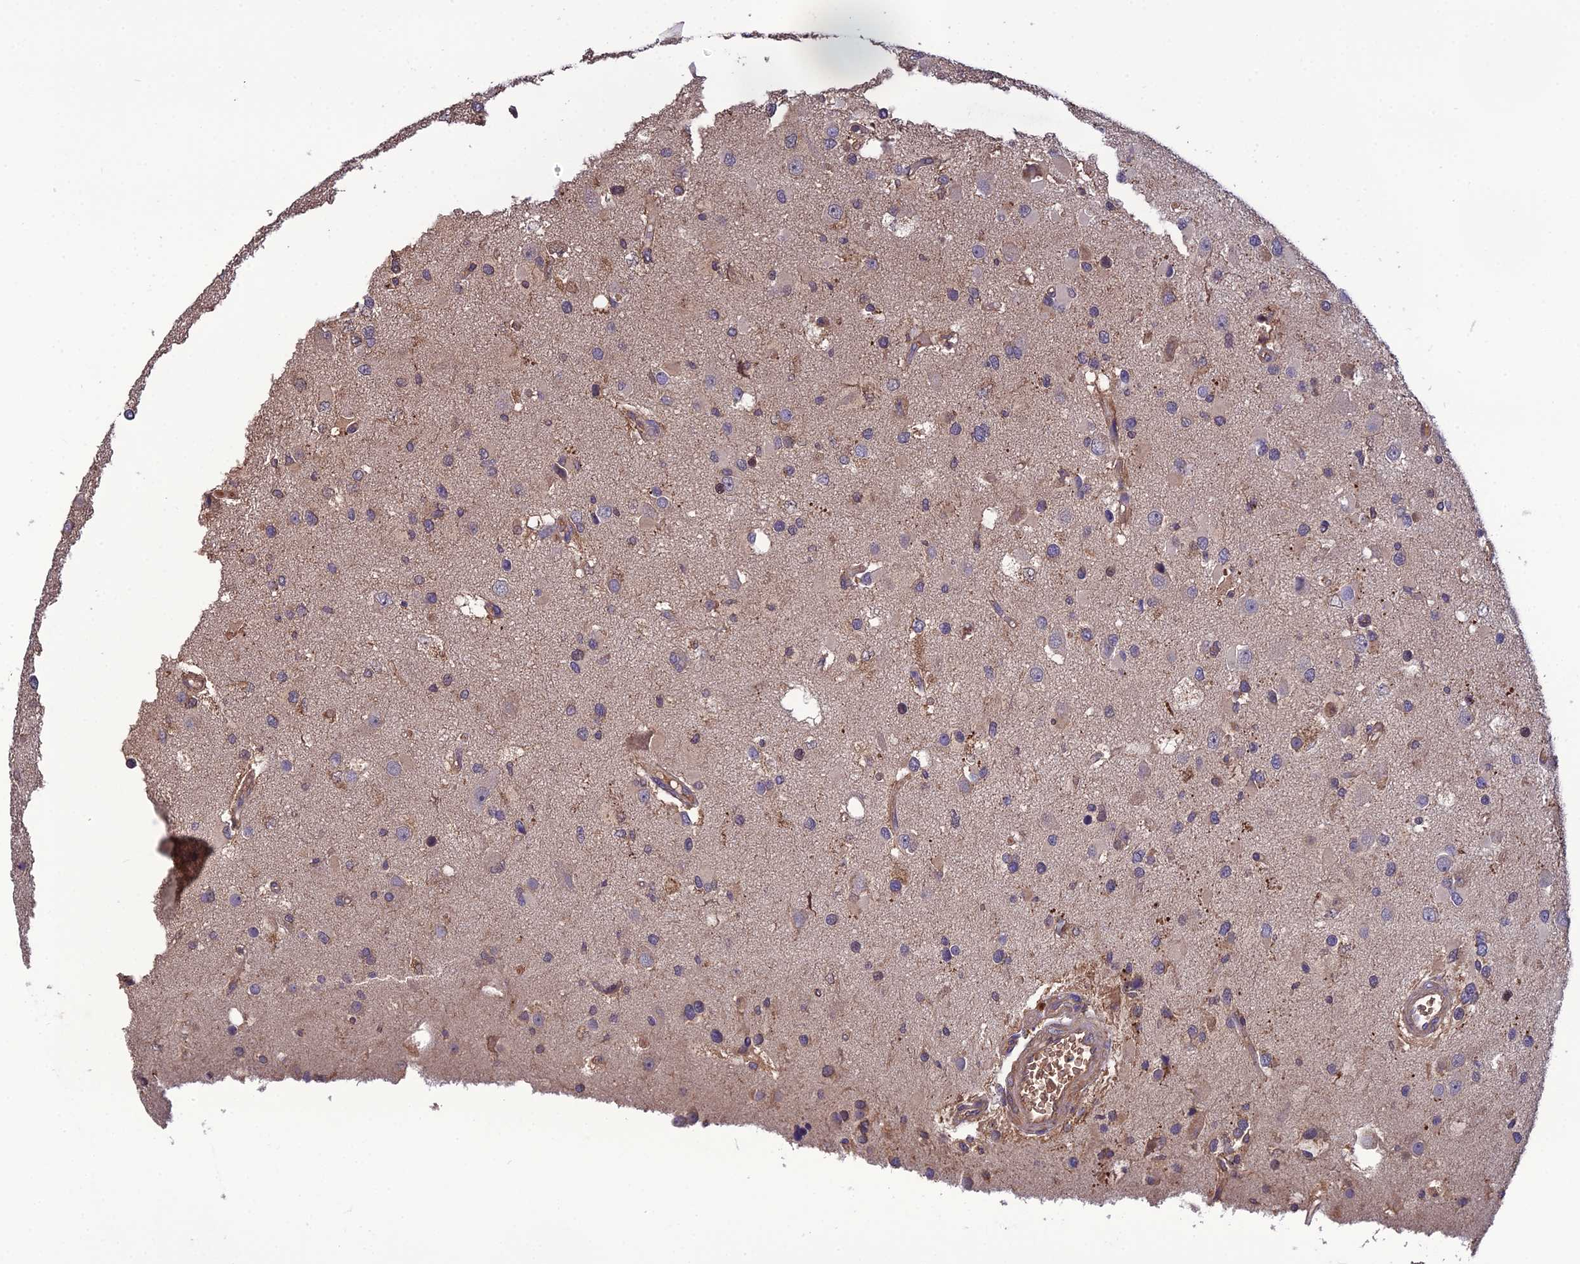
{"staining": {"intensity": "negative", "quantity": "none", "location": "none"}, "tissue": "glioma", "cell_type": "Tumor cells", "image_type": "cancer", "snomed": [{"axis": "morphology", "description": "Glioma, malignant, High grade"}, {"axis": "topography", "description": "Brain"}], "caption": "This is an immunohistochemistry (IHC) image of human malignant glioma (high-grade). There is no positivity in tumor cells.", "gene": "GALR2", "patient": {"sex": "male", "age": 53}}